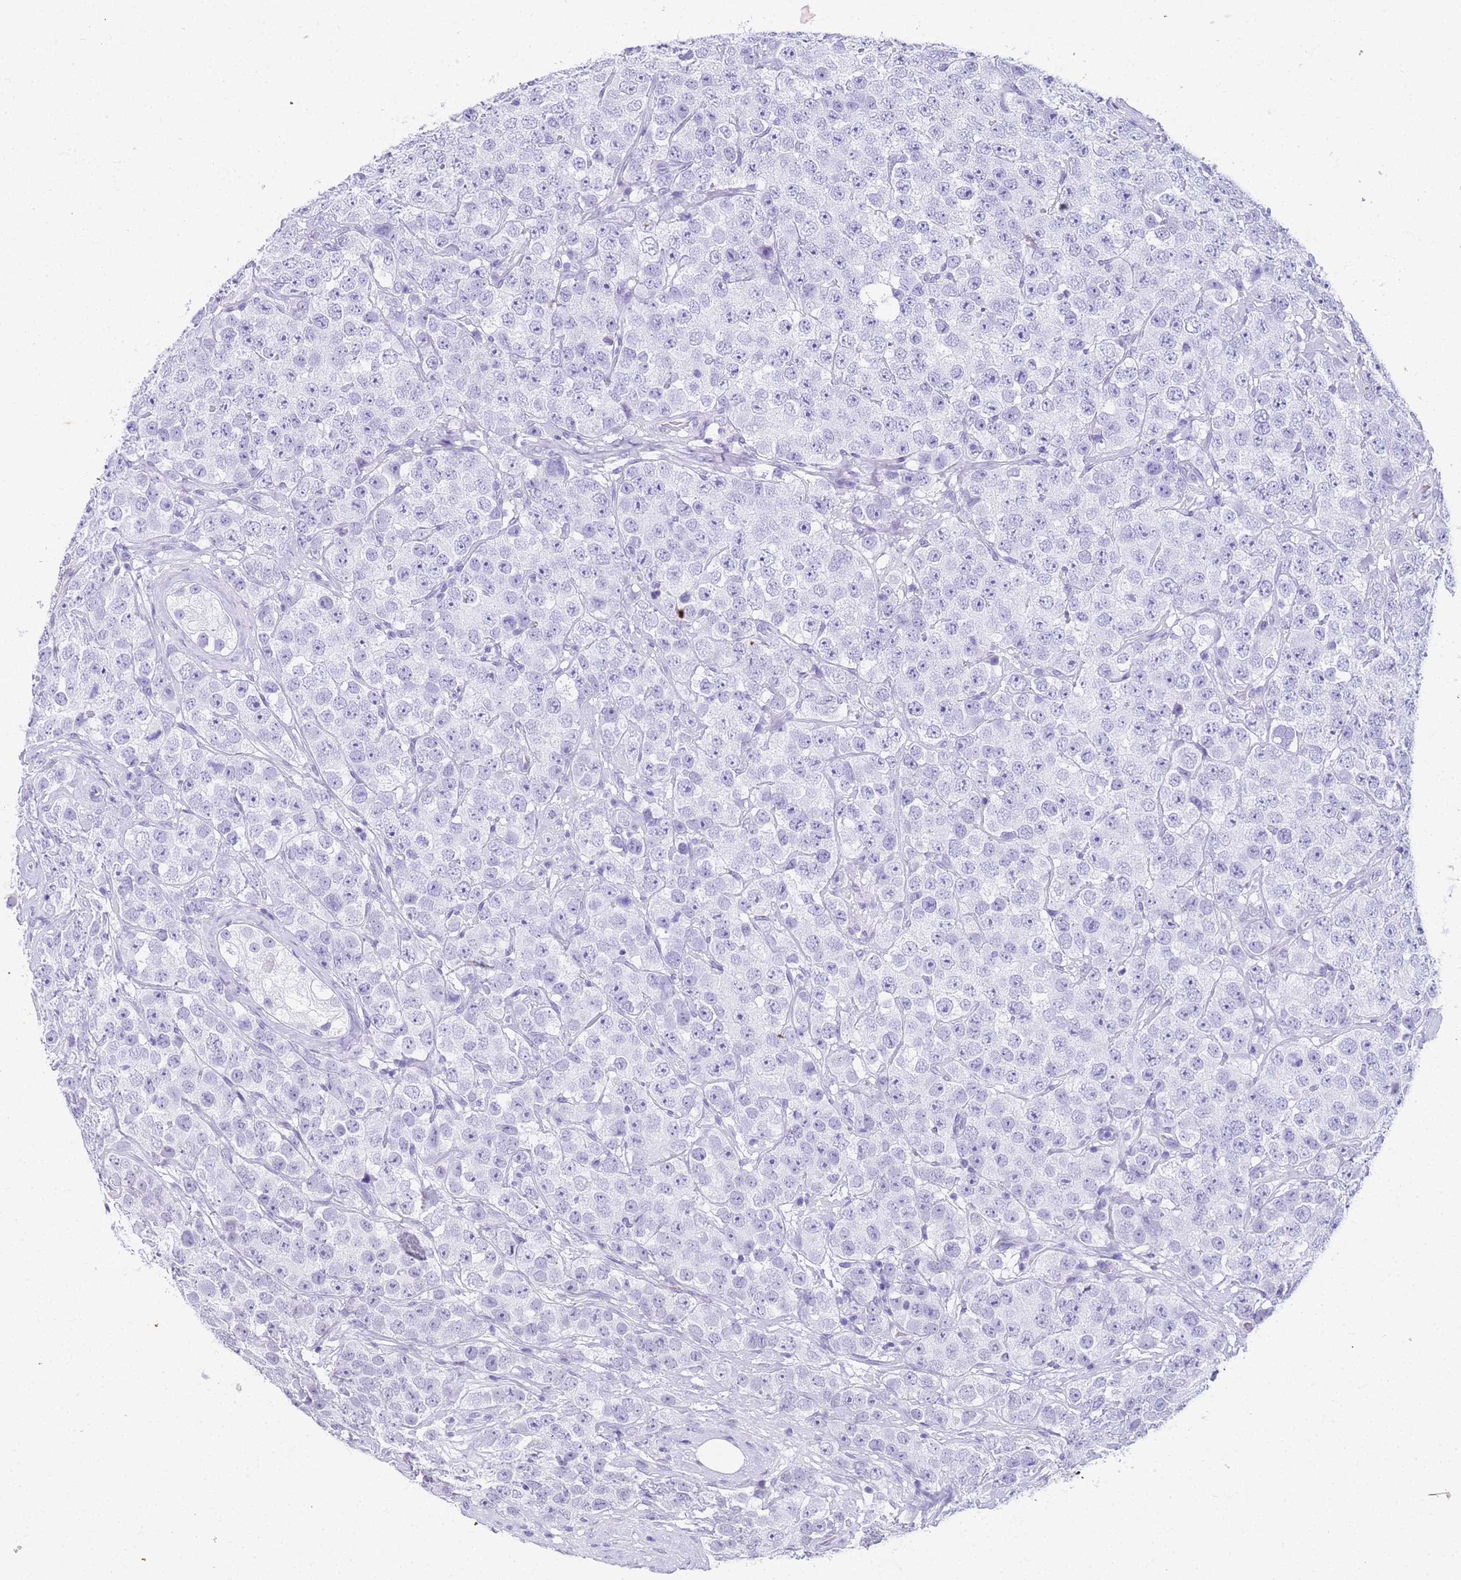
{"staining": {"intensity": "negative", "quantity": "none", "location": "none"}, "tissue": "testis cancer", "cell_type": "Tumor cells", "image_type": "cancer", "snomed": [{"axis": "morphology", "description": "Seminoma, NOS"}, {"axis": "topography", "description": "Testis"}], "caption": "This is a micrograph of immunohistochemistry (IHC) staining of testis seminoma, which shows no expression in tumor cells. (DAB immunohistochemistry (IHC) with hematoxylin counter stain).", "gene": "SLC7A9", "patient": {"sex": "male", "age": 28}}